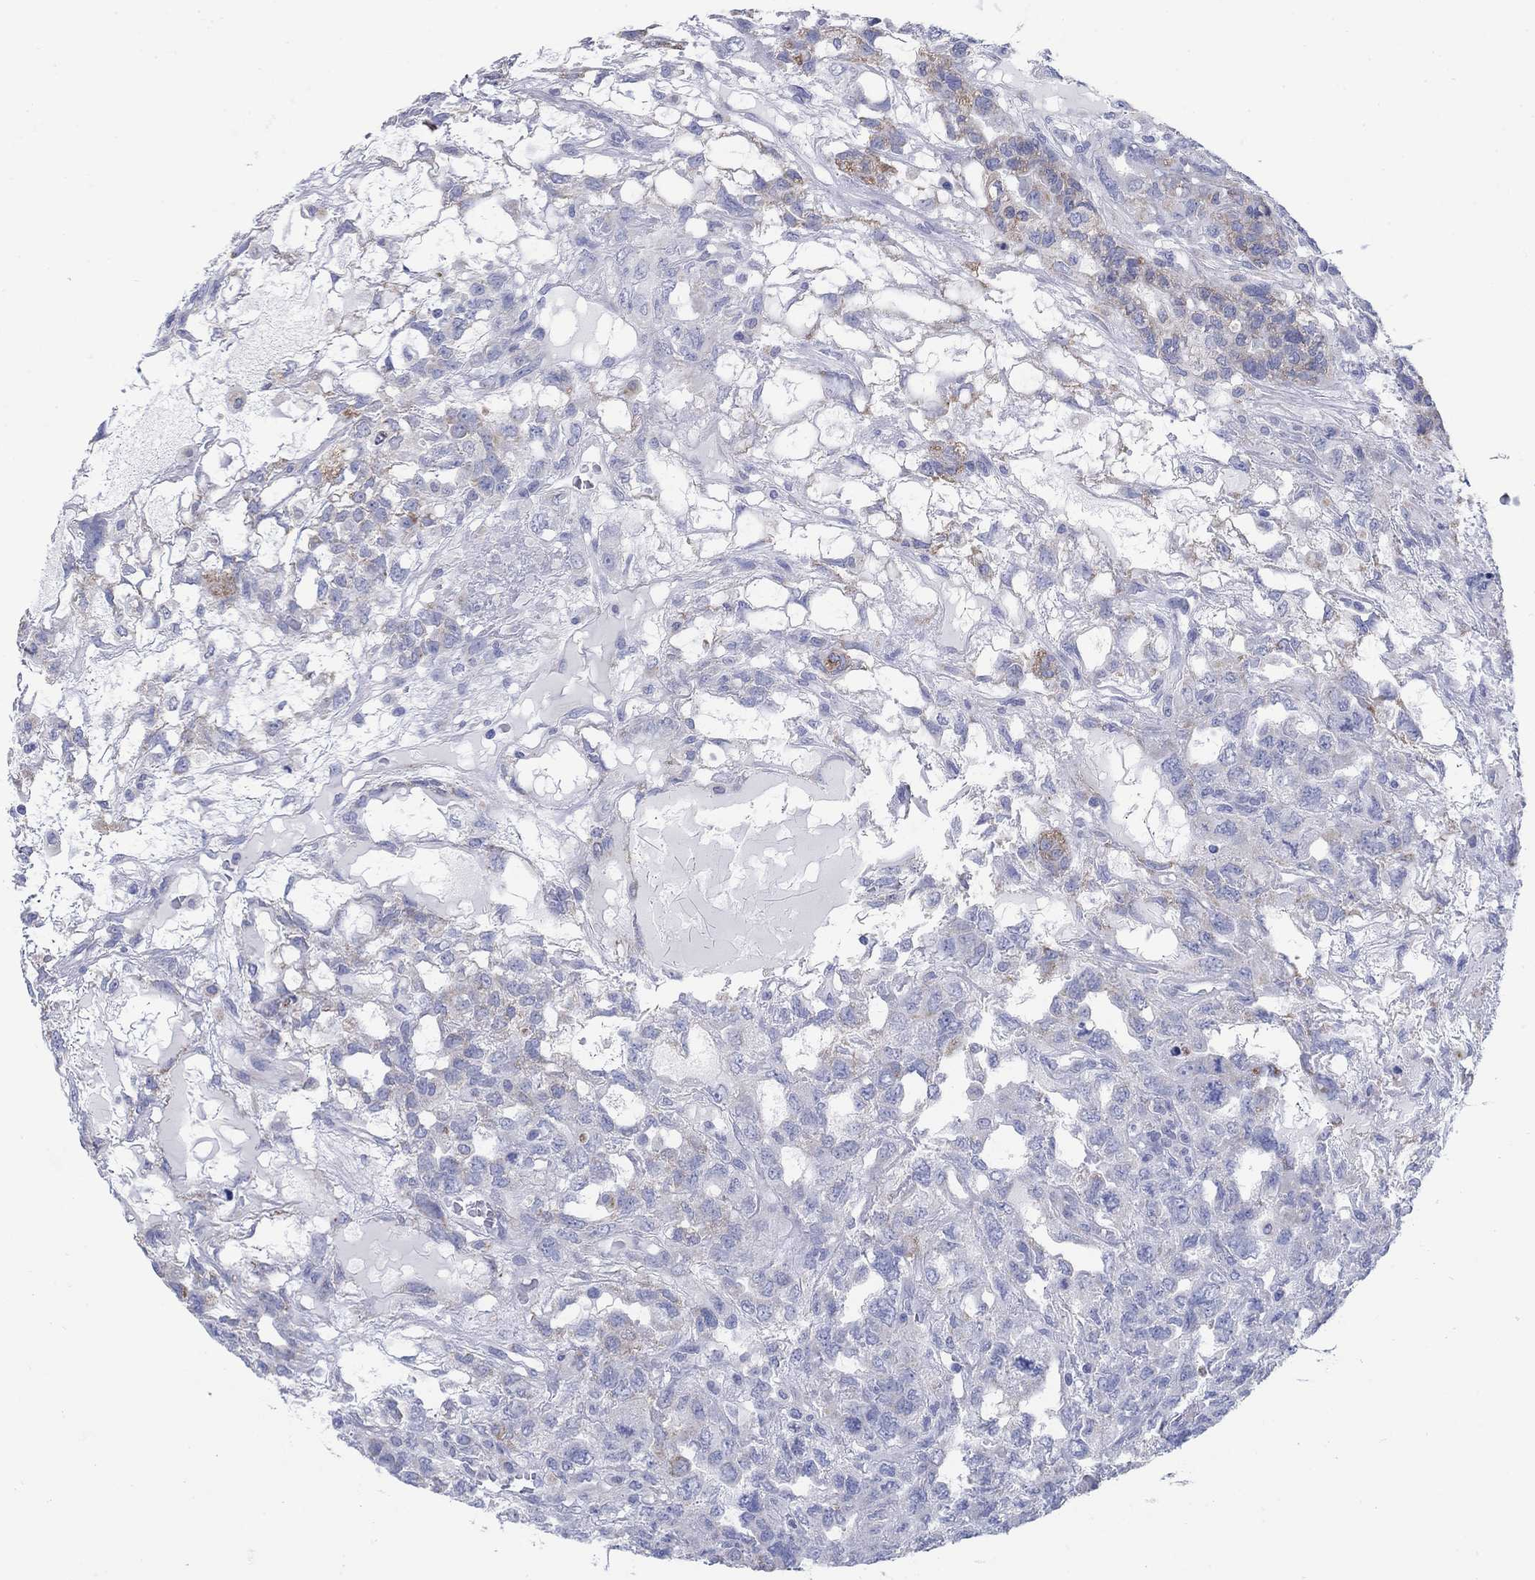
{"staining": {"intensity": "negative", "quantity": "none", "location": "none"}, "tissue": "testis cancer", "cell_type": "Tumor cells", "image_type": "cancer", "snomed": [{"axis": "morphology", "description": "Seminoma, NOS"}, {"axis": "topography", "description": "Testis"}], "caption": "There is no significant expression in tumor cells of testis seminoma.", "gene": "SCCPDH", "patient": {"sex": "male", "age": 52}}